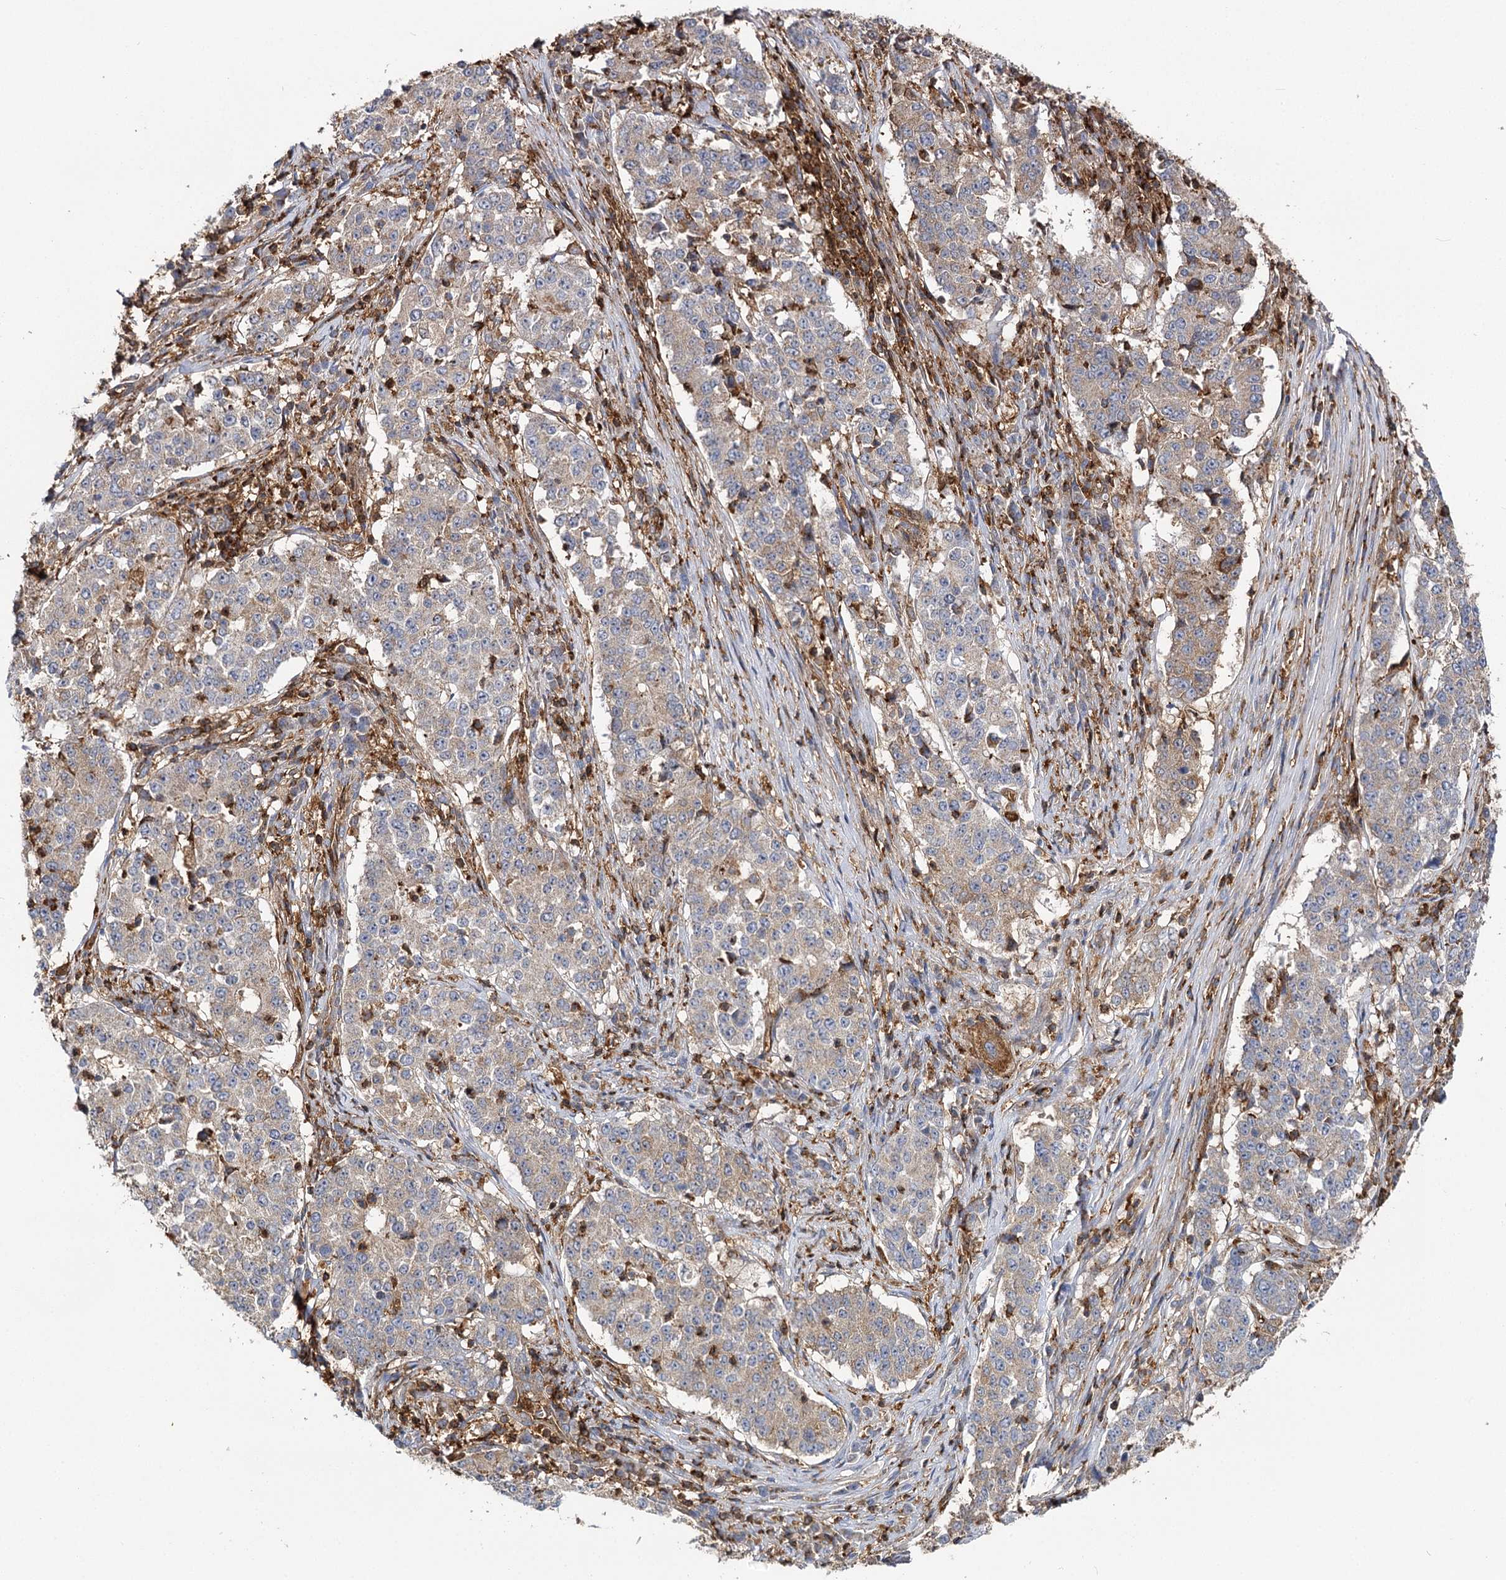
{"staining": {"intensity": "weak", "quantity": "25%-75%", "location": "cytoplasmic/membranous"}, "tissue": "stomach cancer", "cell_type": "Tumor cells", "image_type": "cancer", "snomed": [{"axis": "morphology", "description": "Adenocarcinoma, NOS"}, {"axis": "topography", "description": "Stomach"}], "caption": "Stomach cancer (adenocarcinoma) stained with a brown dye displays weak cytoplasmic/membranous positive expression in about 25%-75% of tumor cells.", "gene": "SEC24B", "patient": {"sex": "male", "age": 59}}